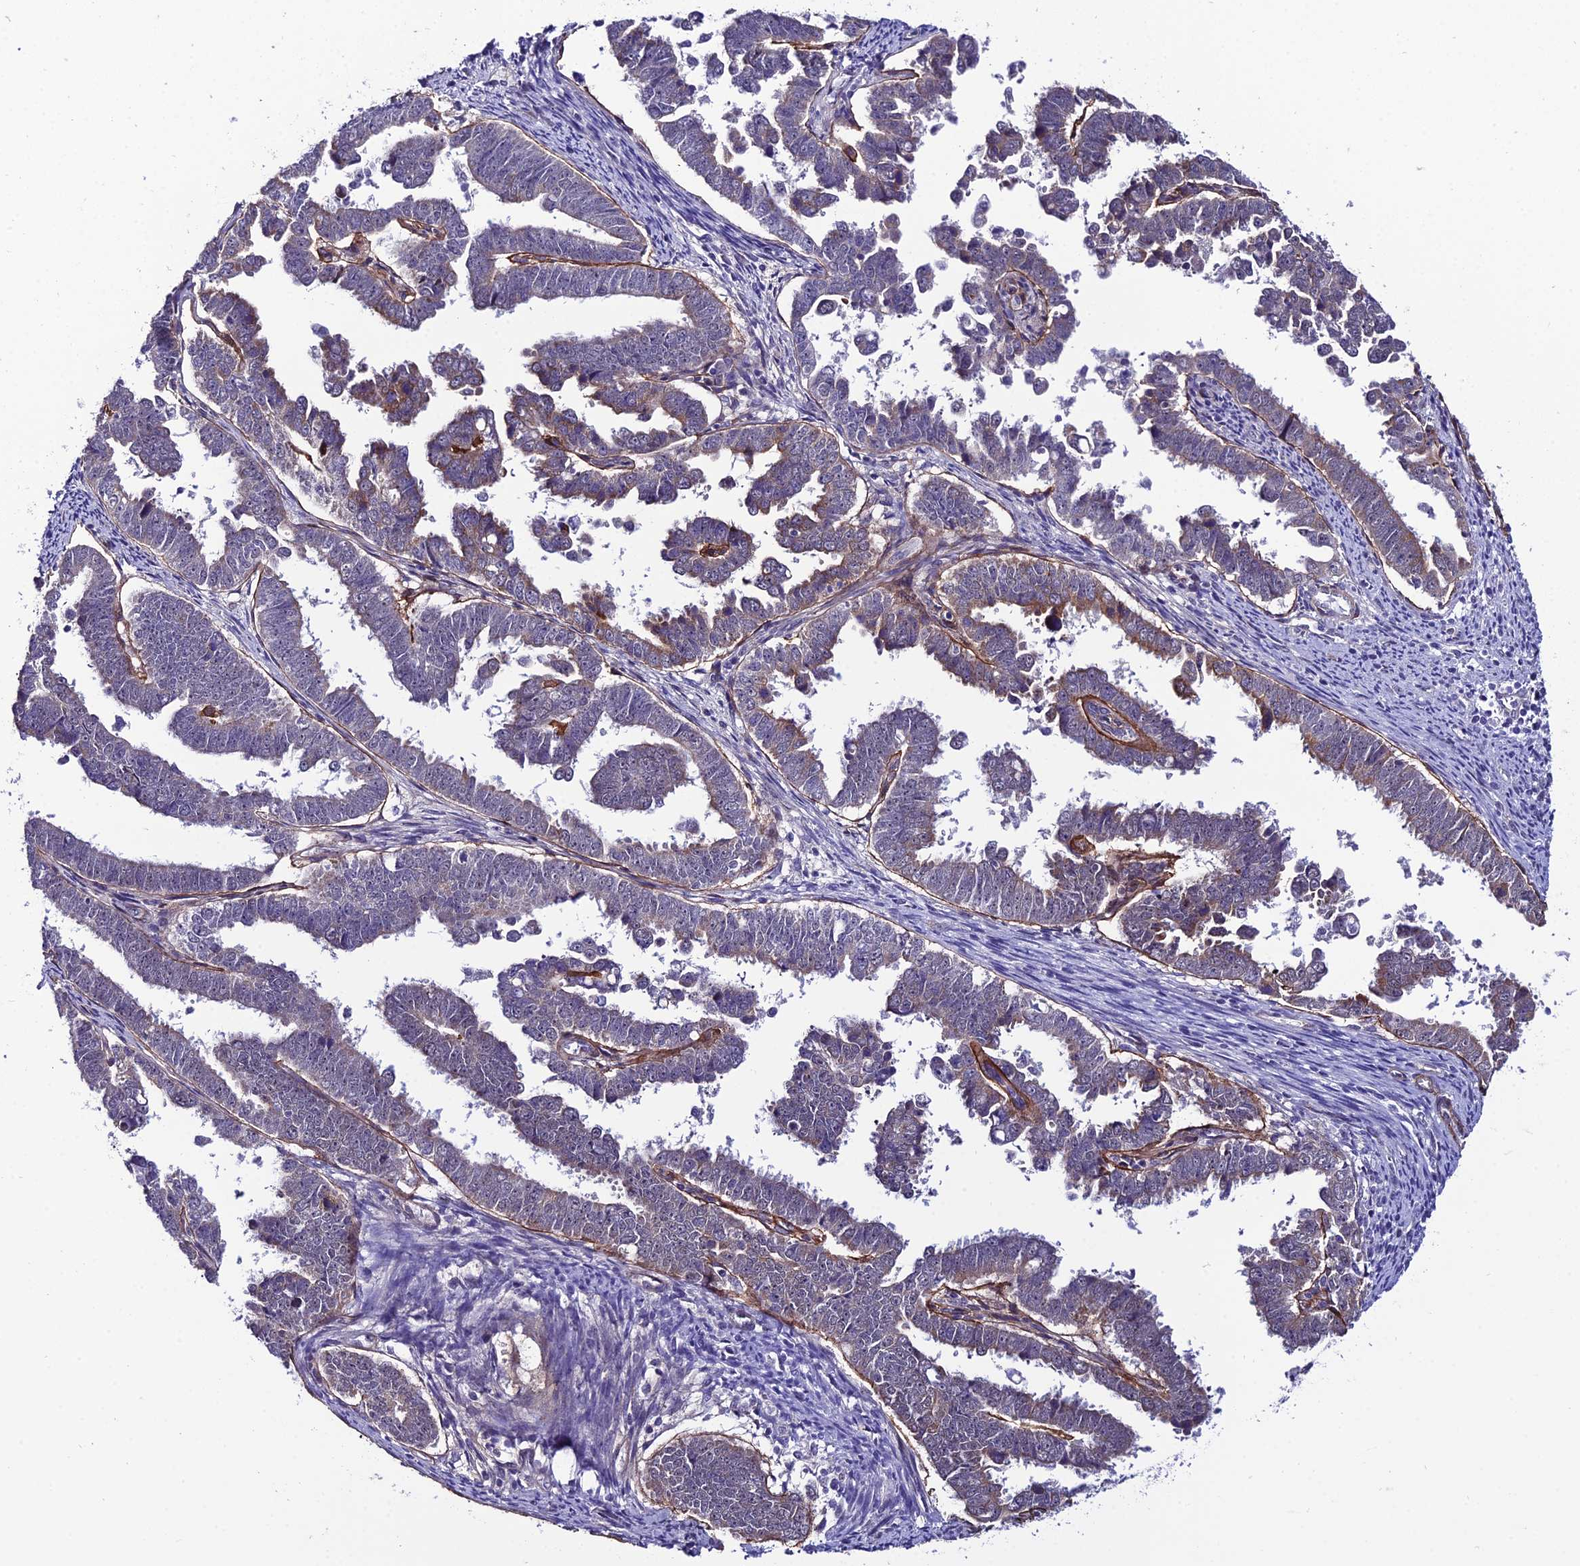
{"staining": {"intensity": "weak", "quantity": "<25%", "location": "cytoplasmic/membranous"}, "tissue": "endometrial cancer", "cell_type": "Tumor cells", "image_type": "cancer", "snomed": [{"axis": "morphology", "description": "Adenocarcinoma, NOS"}, {"axis": "topography", "description": "Endometrium"}], "caption": "Immunohistochemistry (IHC) micrograph of neoplastic tissue: adenocarcinoma (endometrial) stained with DAB displays no significant protein positivity in tumor cells. (DAB (3,3'-diaminobenzidine) immunohistochemistry, high magnification).", "gene": "SYT15", "patient": {"sex": "female", "age": 75}}